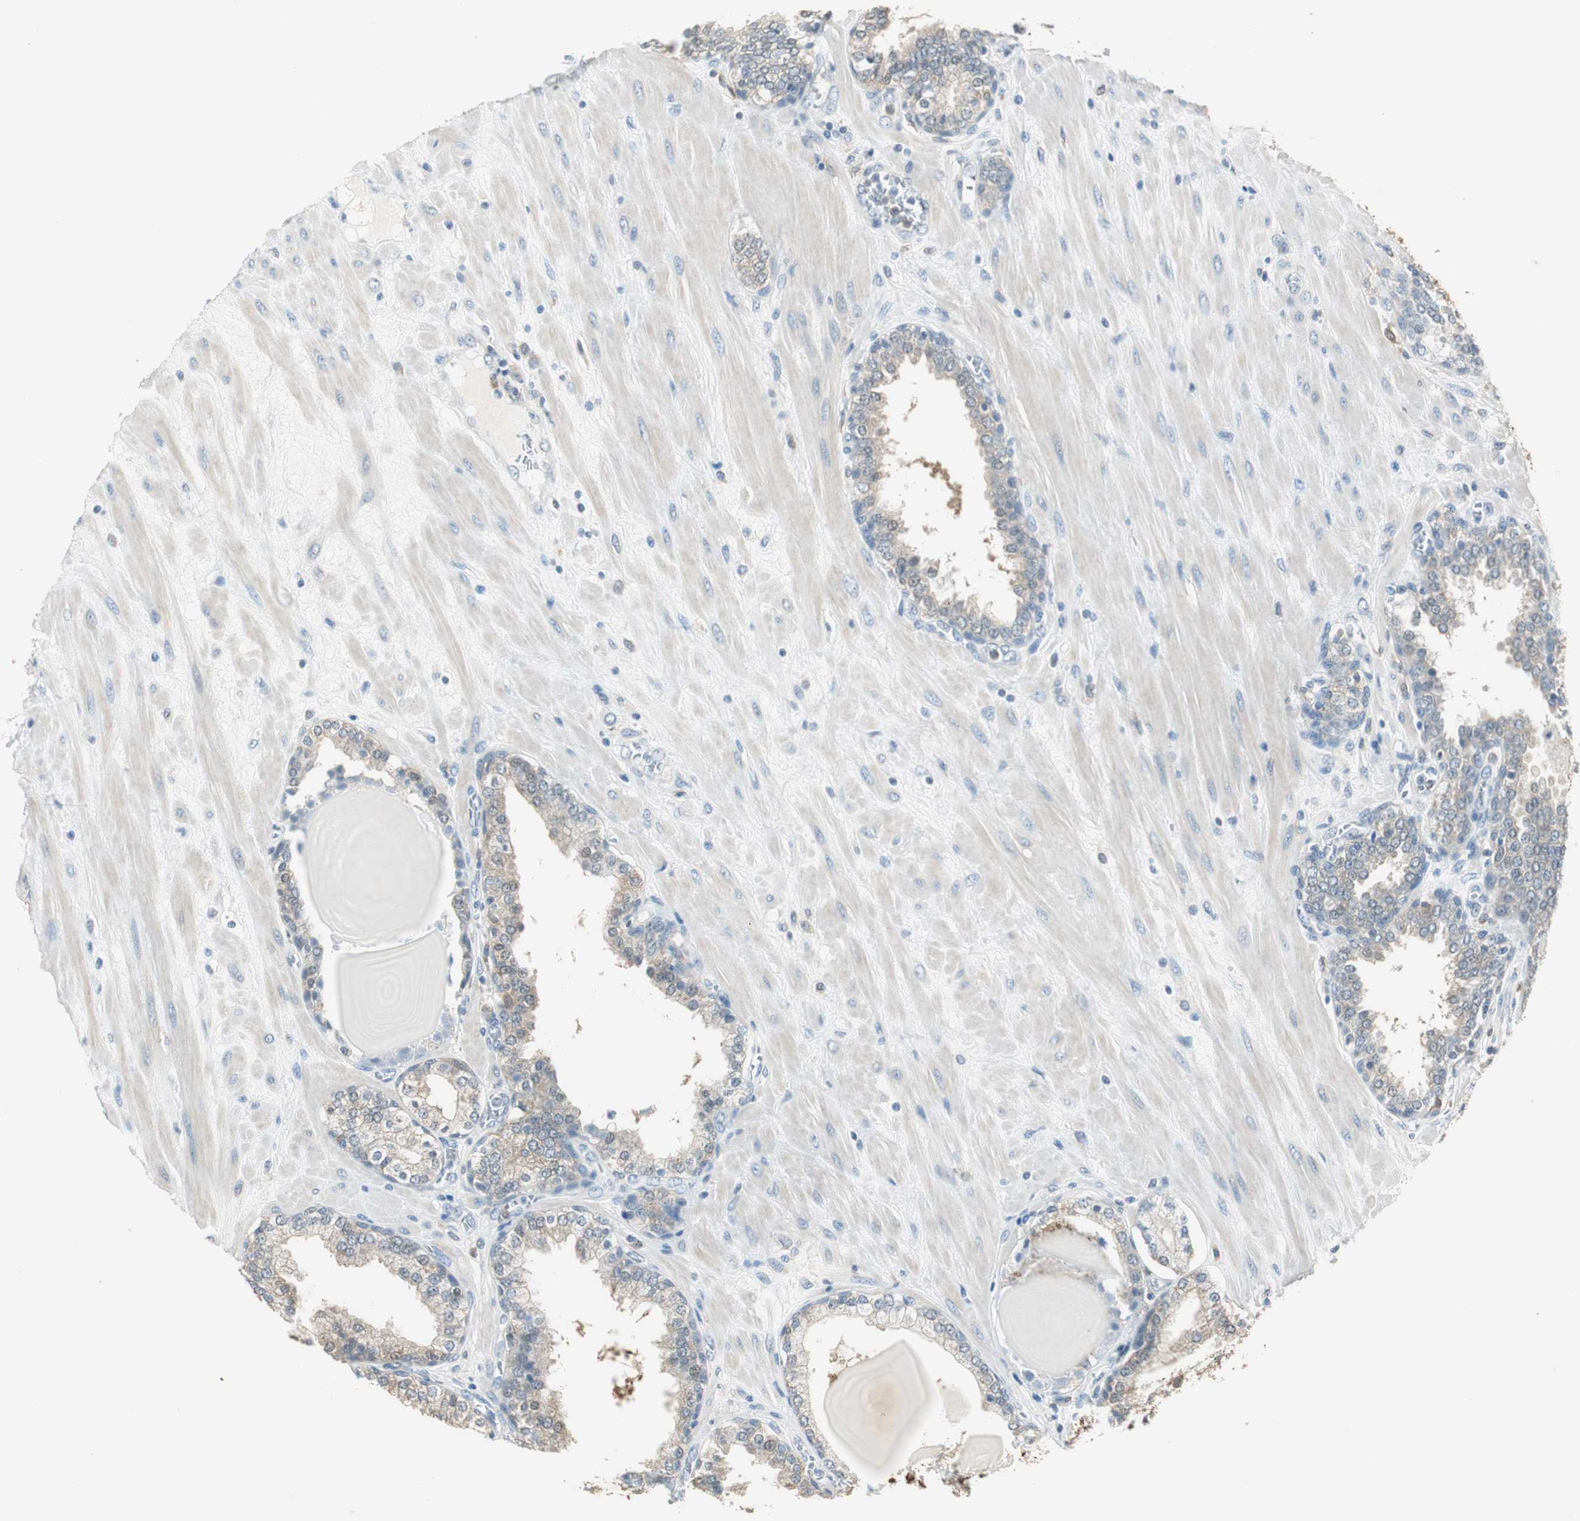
{"staining": {"intensity": "weak", "quantity": ">75%", "location": "cytoplasmic/membranous"}, "tissue": "prostate", "cell_type": "Glandular cells", "image_type": "normal", "snomed": [{"axis": "morphology", "description": "Normal tissue, NOS"}, {"axis": "topography", "description": "Prostate"}], "caption": "Glandular cells show weak cytoplasmic/membranous expression in approximately >75% of cells in unremarkable prostate. The staining was performed using DAB, with brown indicating positive protein expression. Nuclei are stained blue with hematoxylin.", "gene": "MSTO1", "patient": {"sex": "male", "age": 51}}